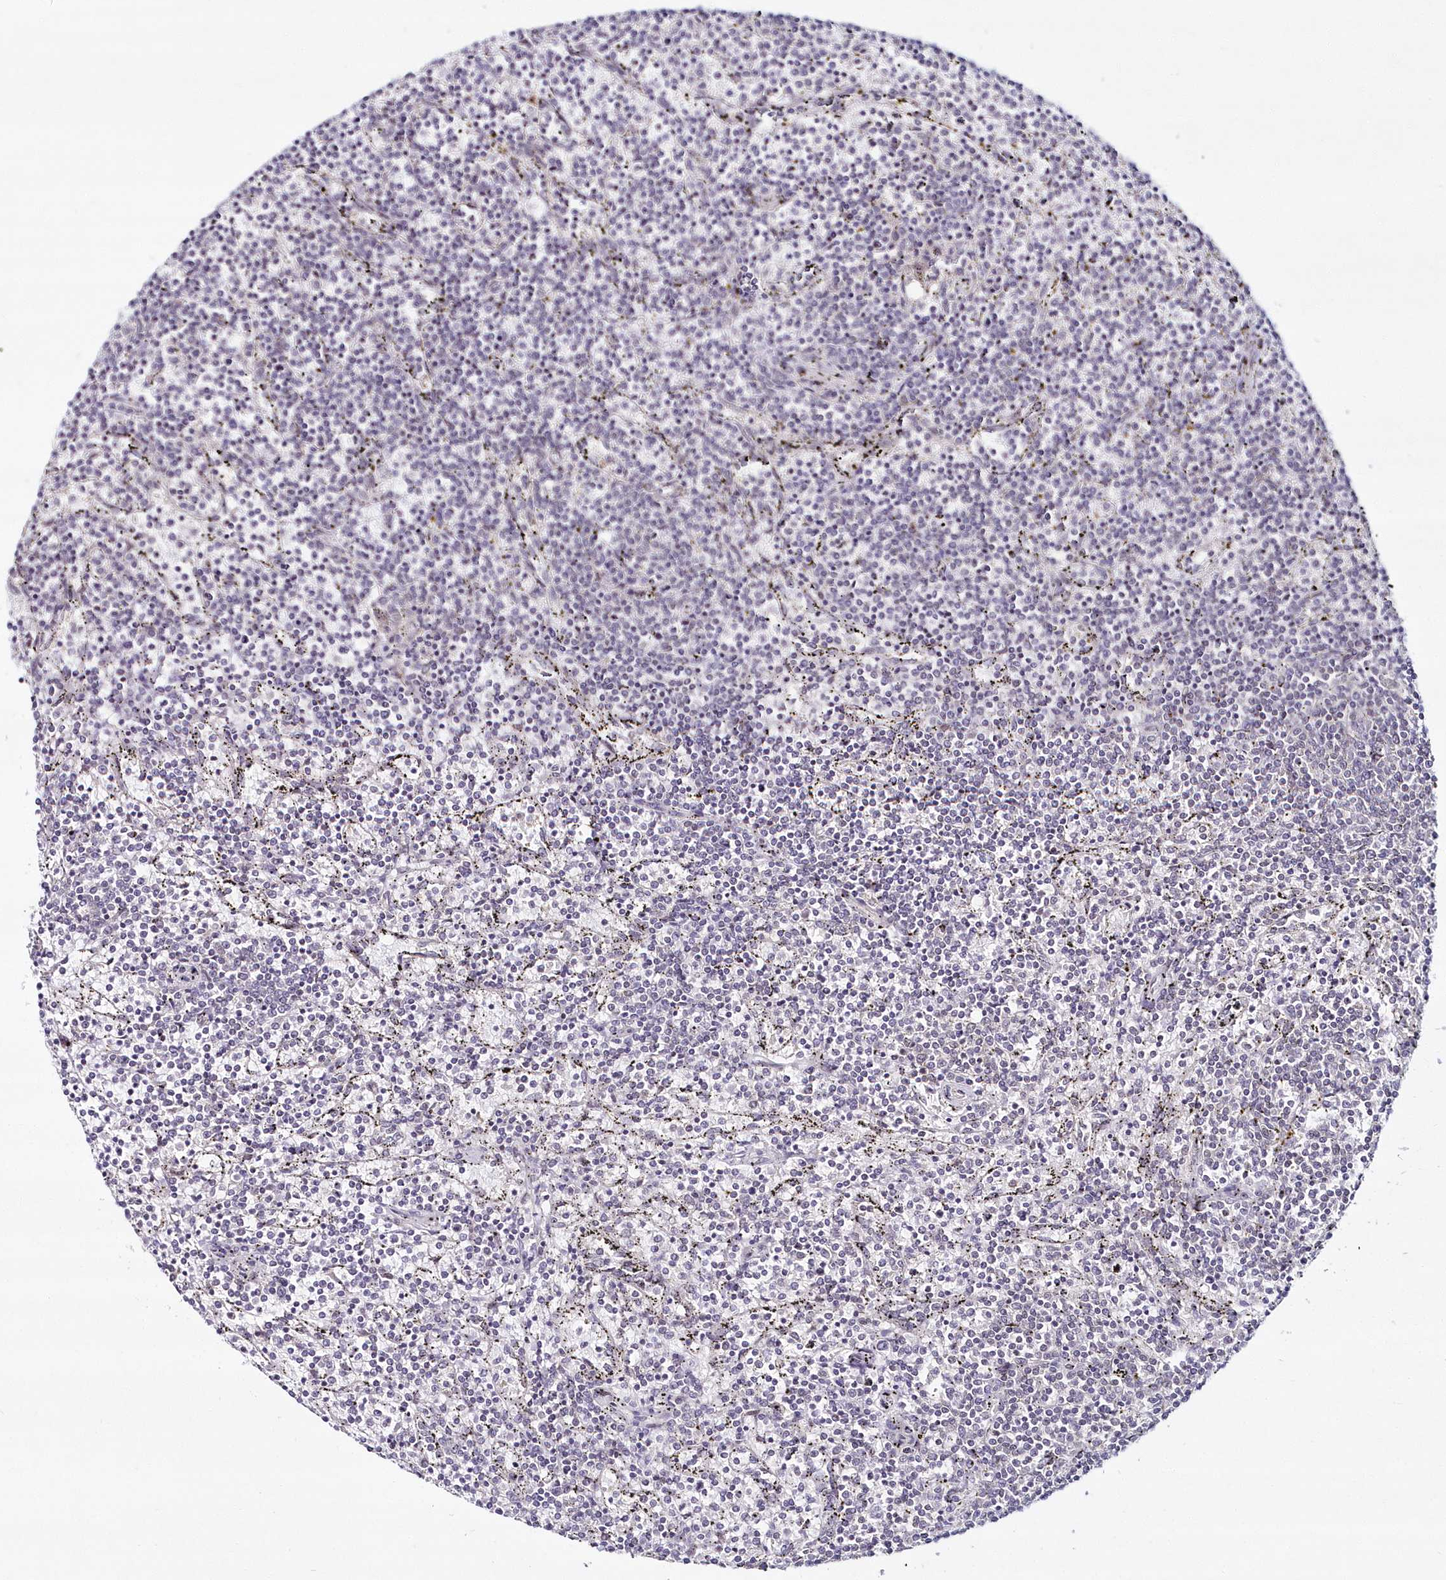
{"staining": {"intensity": "negative", "quantity": "none", "location": "none"}, "tissue": "lymphoma", "cell_type": "Tumor cells", "image_type": "cancer", "snomed": [{"axis": "morphology", "description": "Malignant lymphoma, non-Hodgkin's type, Low grade"}, {"axis": "topography", "description": "Spleen"}], "caption": "This is an IHC micrograph of malignant lymphoma, non-Hodgkin's type (low-grade). There is no expression in tumor cells.", "gene": "HYCC2", "patient": {"sex": "female", "age": 50}}